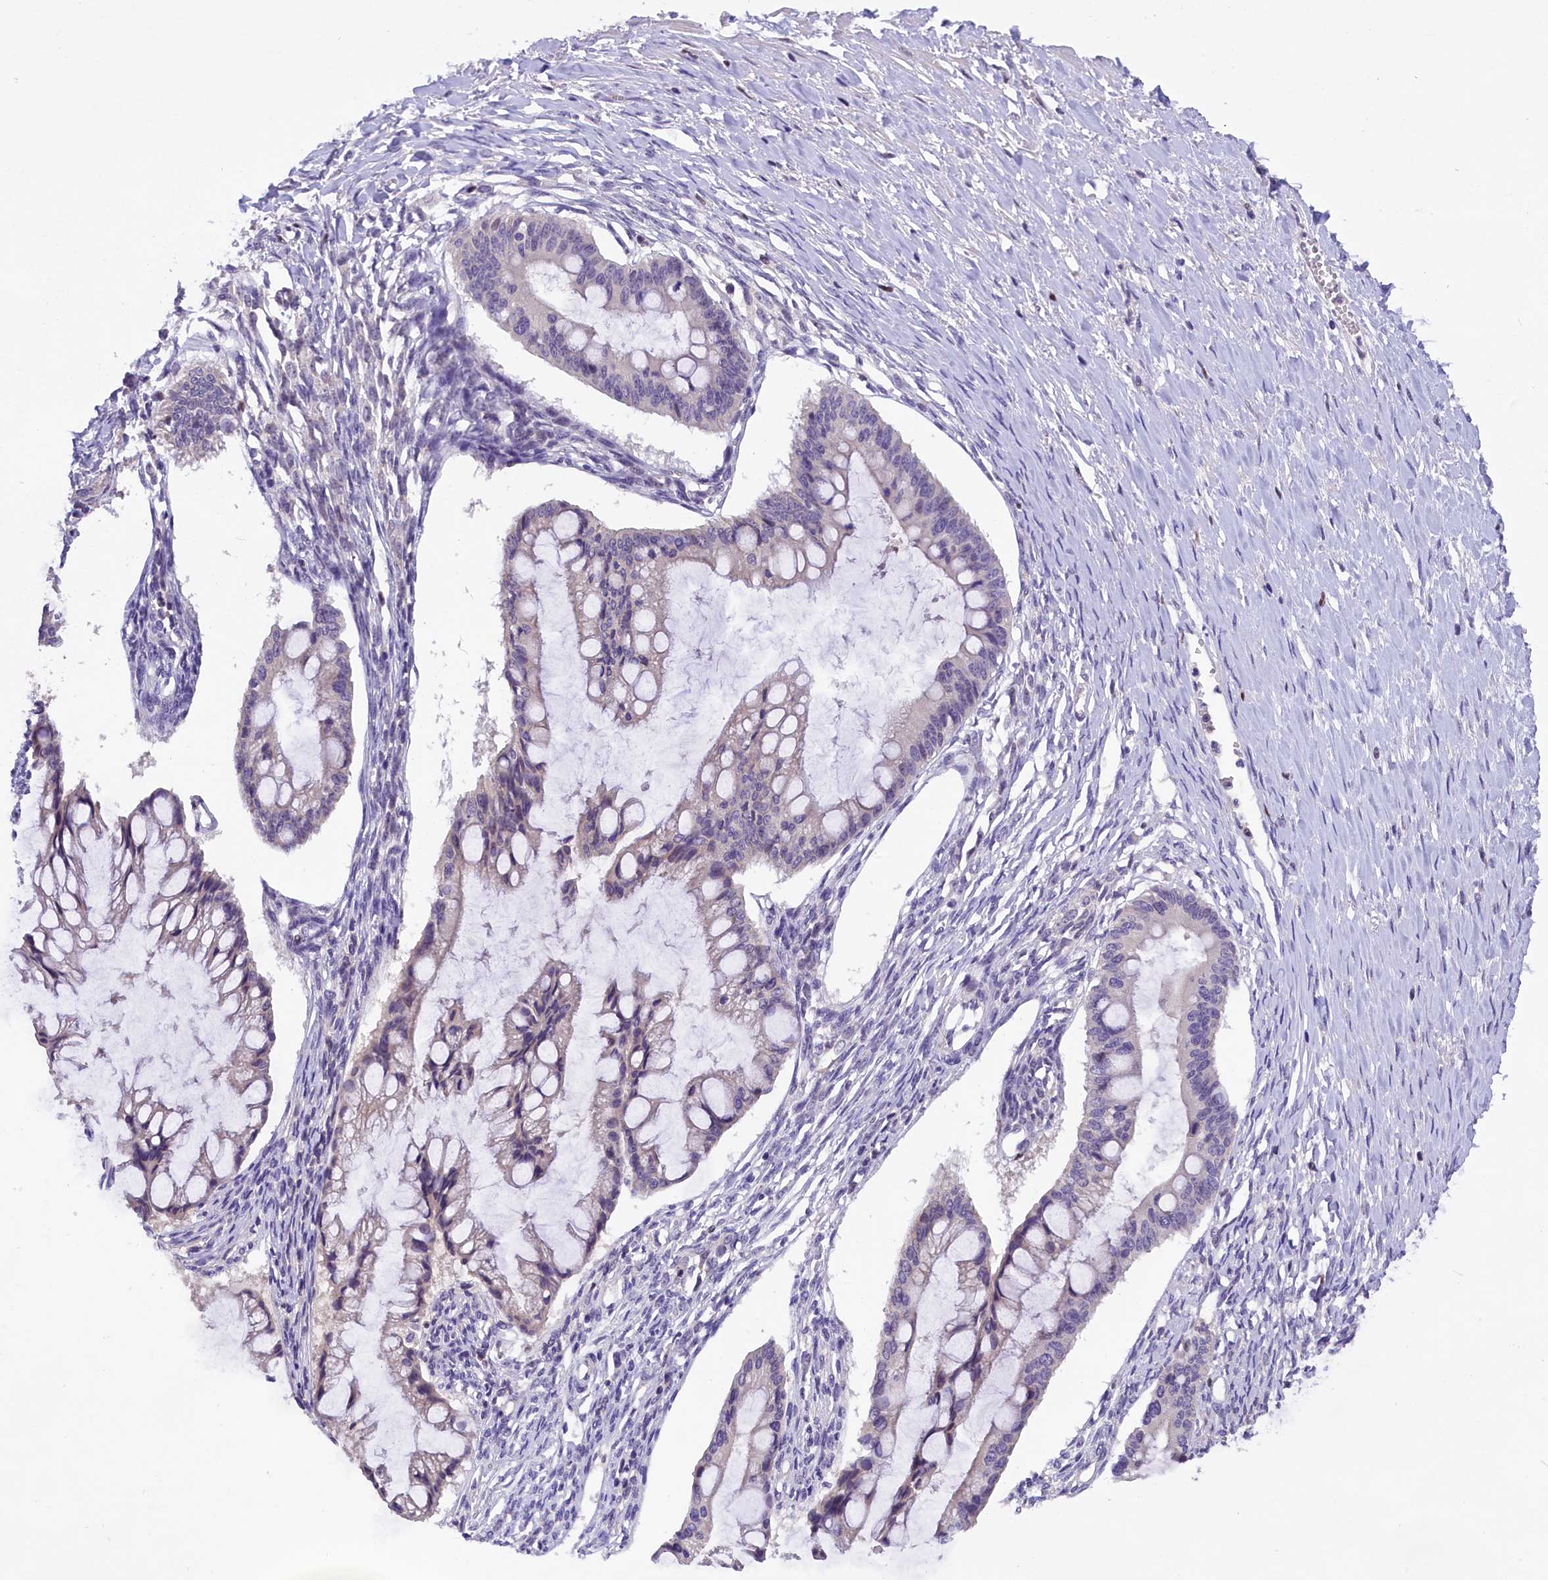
{"staining": {"intensity": "negative", "quantity": "none", "location": "none"}, "tissue": "ovarian cancer", "cell_type": "Tumor cells", "image_type": "cancer", "snomed": [{"axis": "morphology", "description": "Cystadenocarcinoma, mucinous, NOS"}, {"axis": "topography", "description": "Ovary"}], "caption": "The immunohistochemistry micrograph has no significant positivity in tumor cells of mucinous cystadenocarcinoma (ovarian) tissue.", "gene": "BTBD9", "patient": {"sex": "female", "age": 73}}